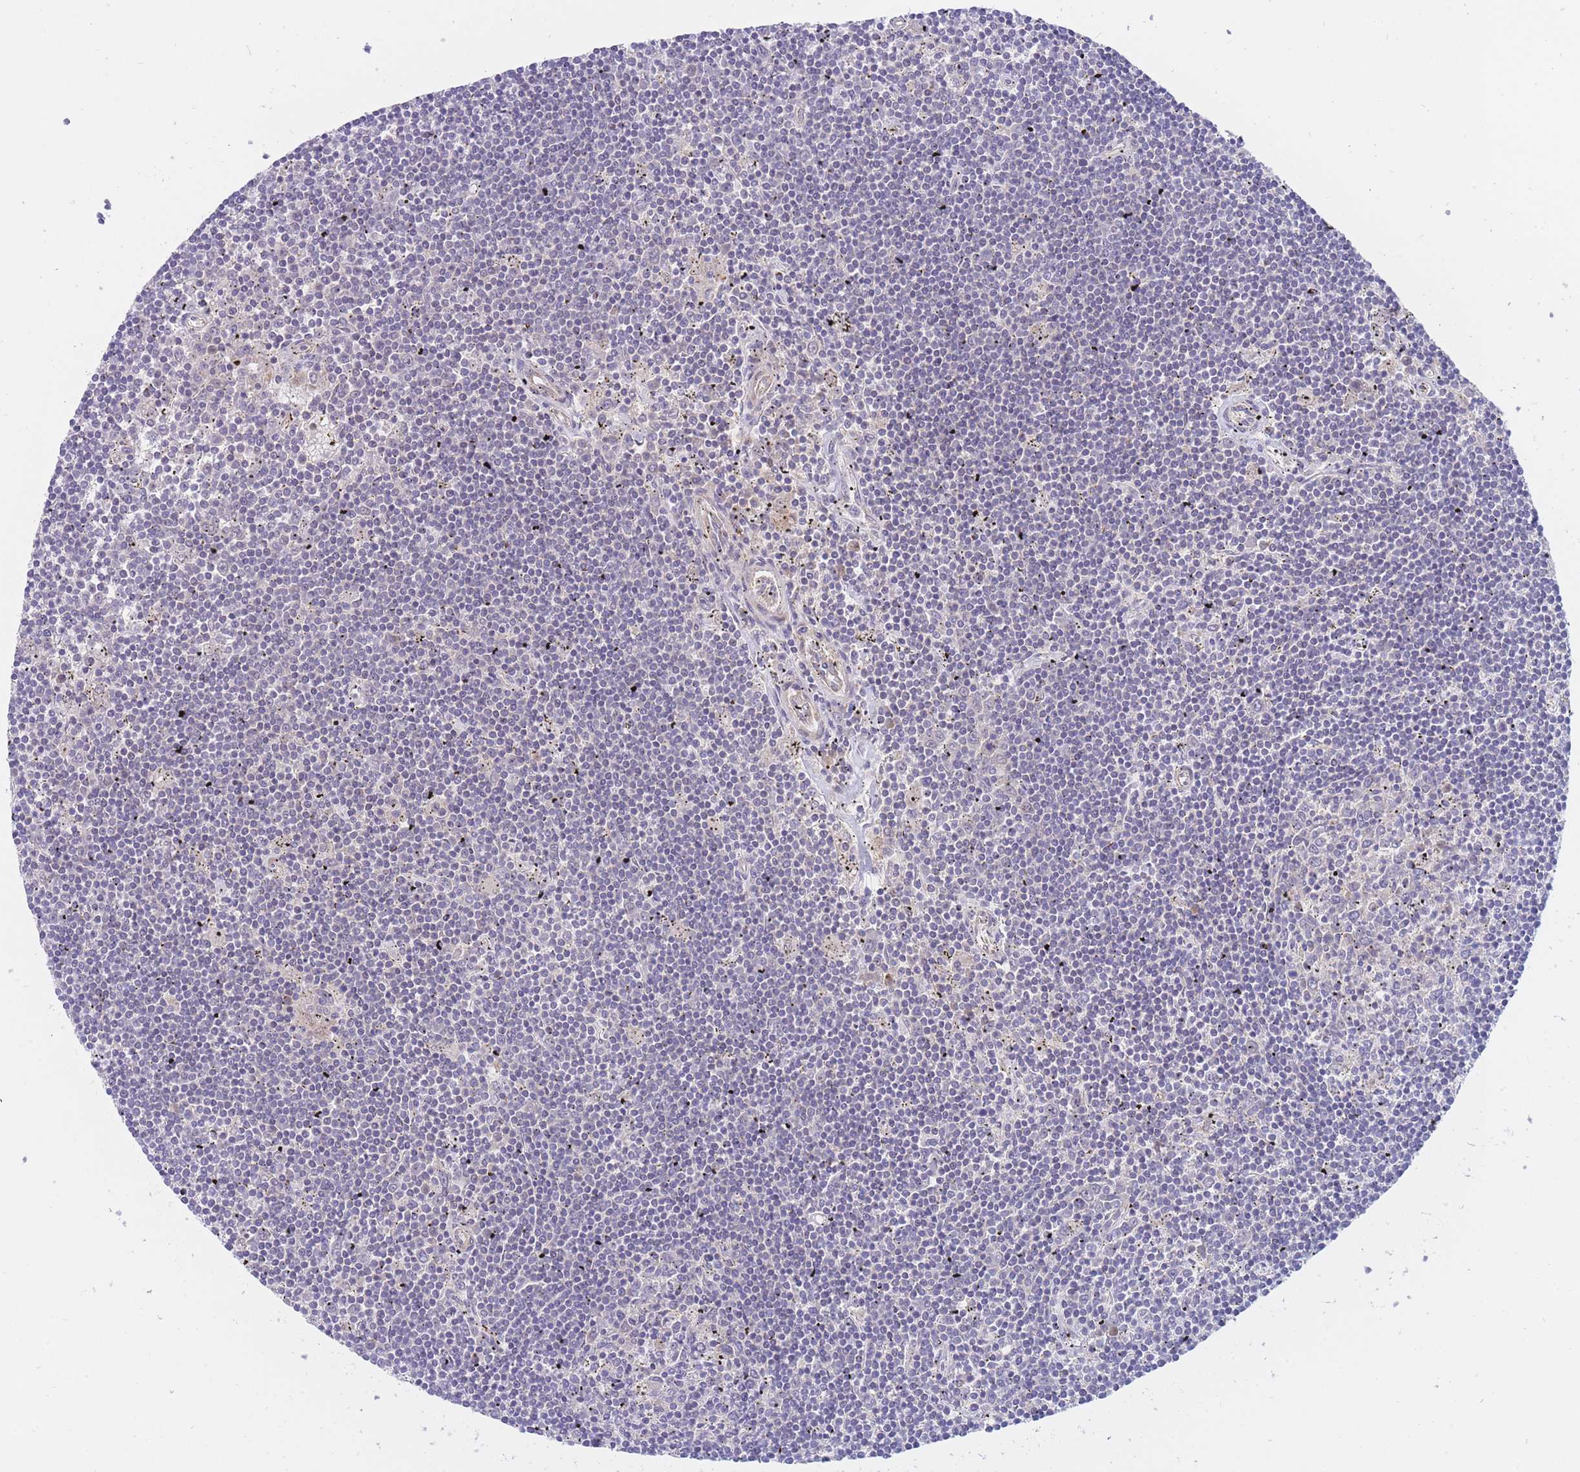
{"staining": {"intensity": "negative", "quantity": "none", "location": "none"}, "tissue": "lymphoma", "cell_type": "Tumor cells", "image_type": "cancer", "snomed": [{"axis": "morphology", "description": "Malignant lymphoma, non-Hodgkin's type, Low grade"}, {"axis": "topography", "description": "Spleen"}], "caption": "This is an IHC photomicrograph of malignant lymphoma, non-Hodgkin's type (low-grade). There is no expression in tumor cells.", "gene": "APOL4", "patient": {"sex": "male", "age": 76}}